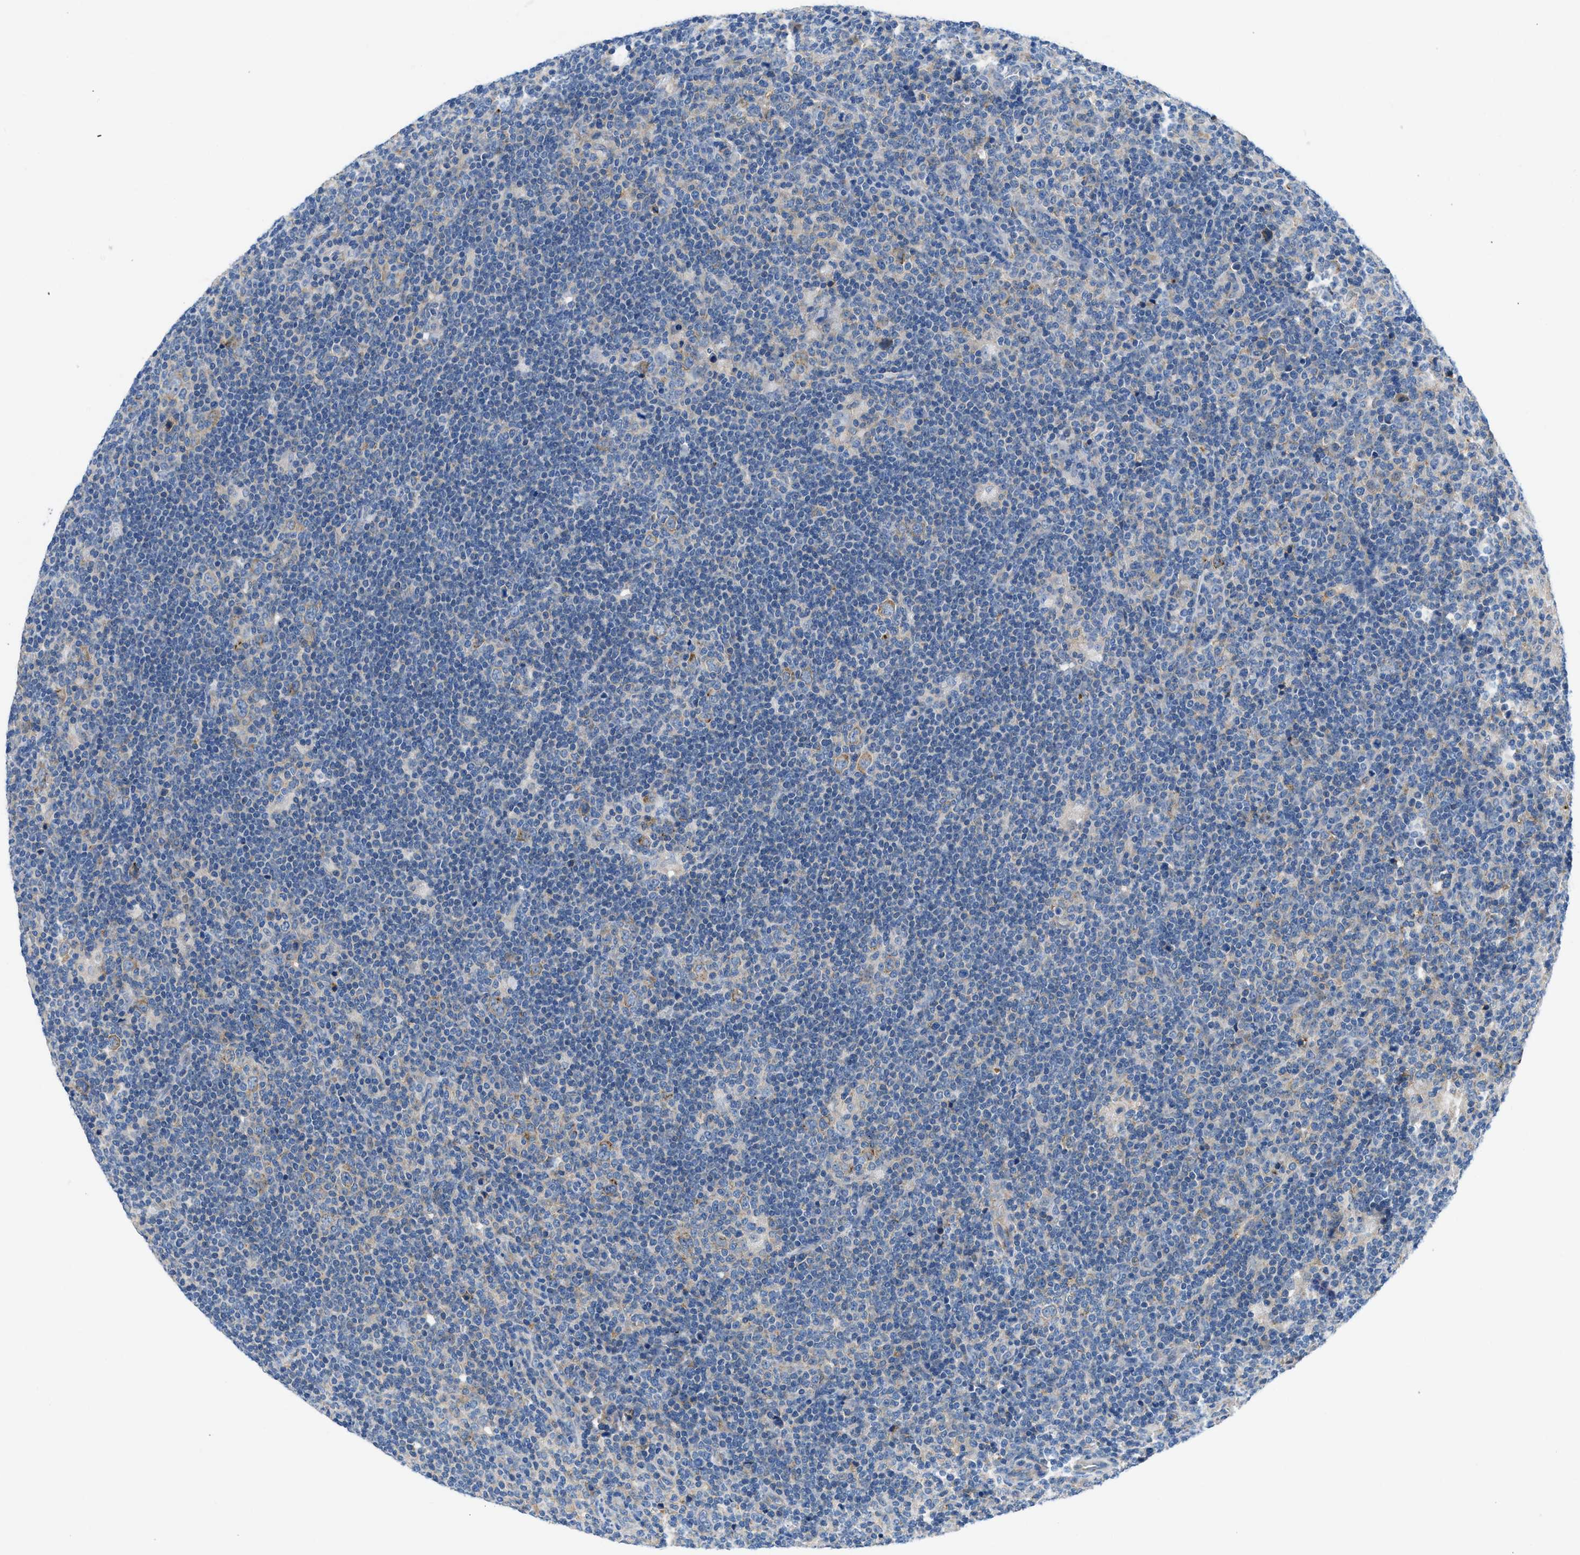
{"staining": {"intensity": "moderate", "quantity": "25%-75%", "location": "cytoplasmic/membranous"}, "tissue": "lymphoma", "cell_type": "Tumor cells", "image_type": "cancer", "snomed": [{"axis": "morphology", "description": "Hodgkin's disease, NOS"}, {"axis": "topography", "description": "Lymph node"}], "caption": "Immunohistochemical staining of Hodgkin's disease reveals medium levels of moderate cytoplasmic/membranous expression in approximately 25%-75% of tumor cells.", "gene": "BNC2", "patient": {"sex": "female", "age": 57}}